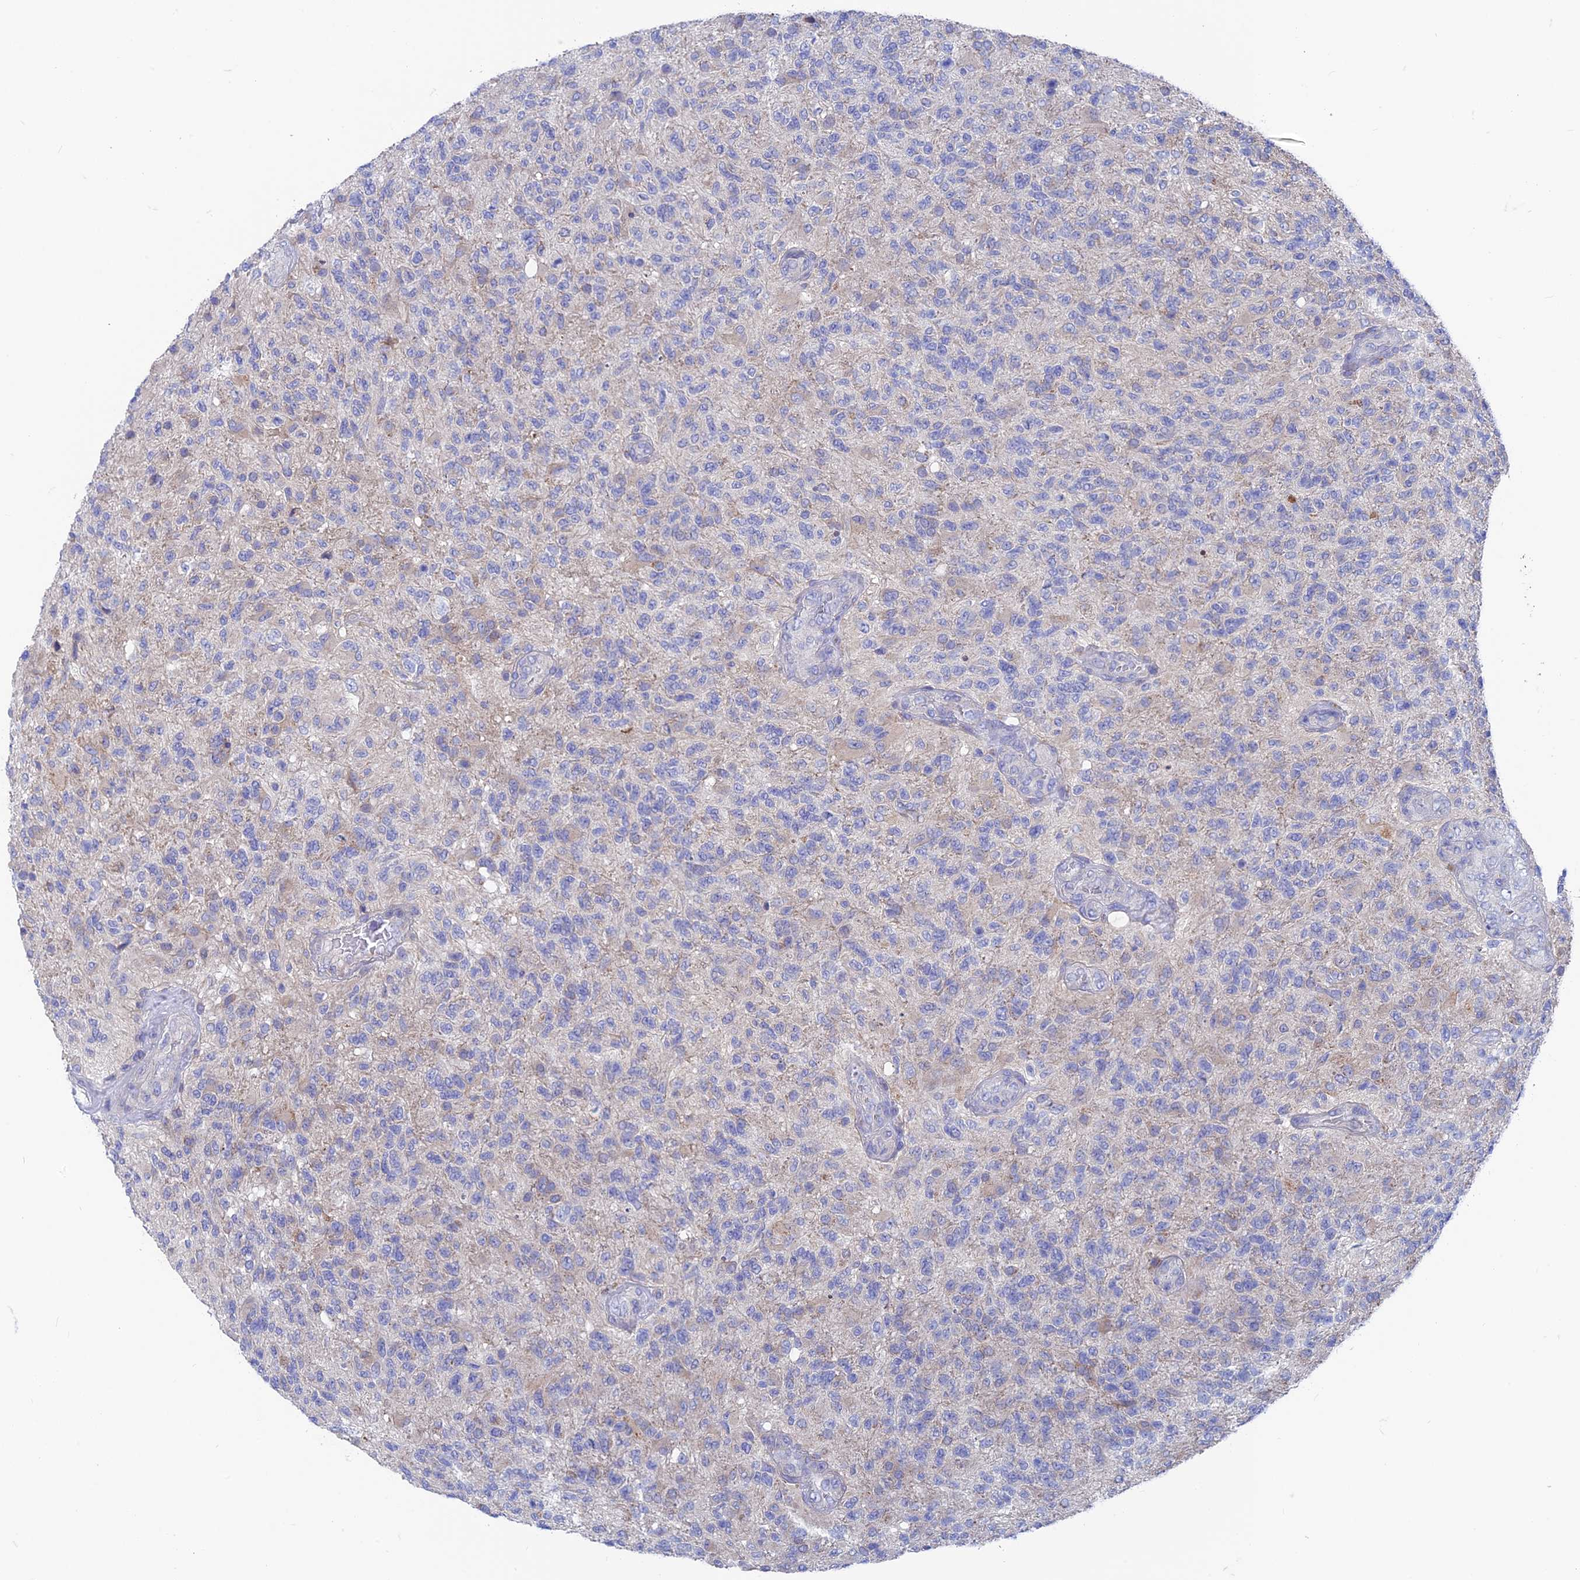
{"staining": {"intensity": "negative", "quantity": "none", "location": "none"}, "tissue": "glioma", "cell_type": "Tumor cells", "image_type": "cancer", "snomed": [{"axis": "morphology", "description": "Glioma, malignant, High grade"}, {"axis": "topography", "description": "Brain"}], "caption": "The micrograph shows no significant expression in tumor cells of glioma.", "gene": "AK4", "patient": {"sex": "male", "age": 56}}